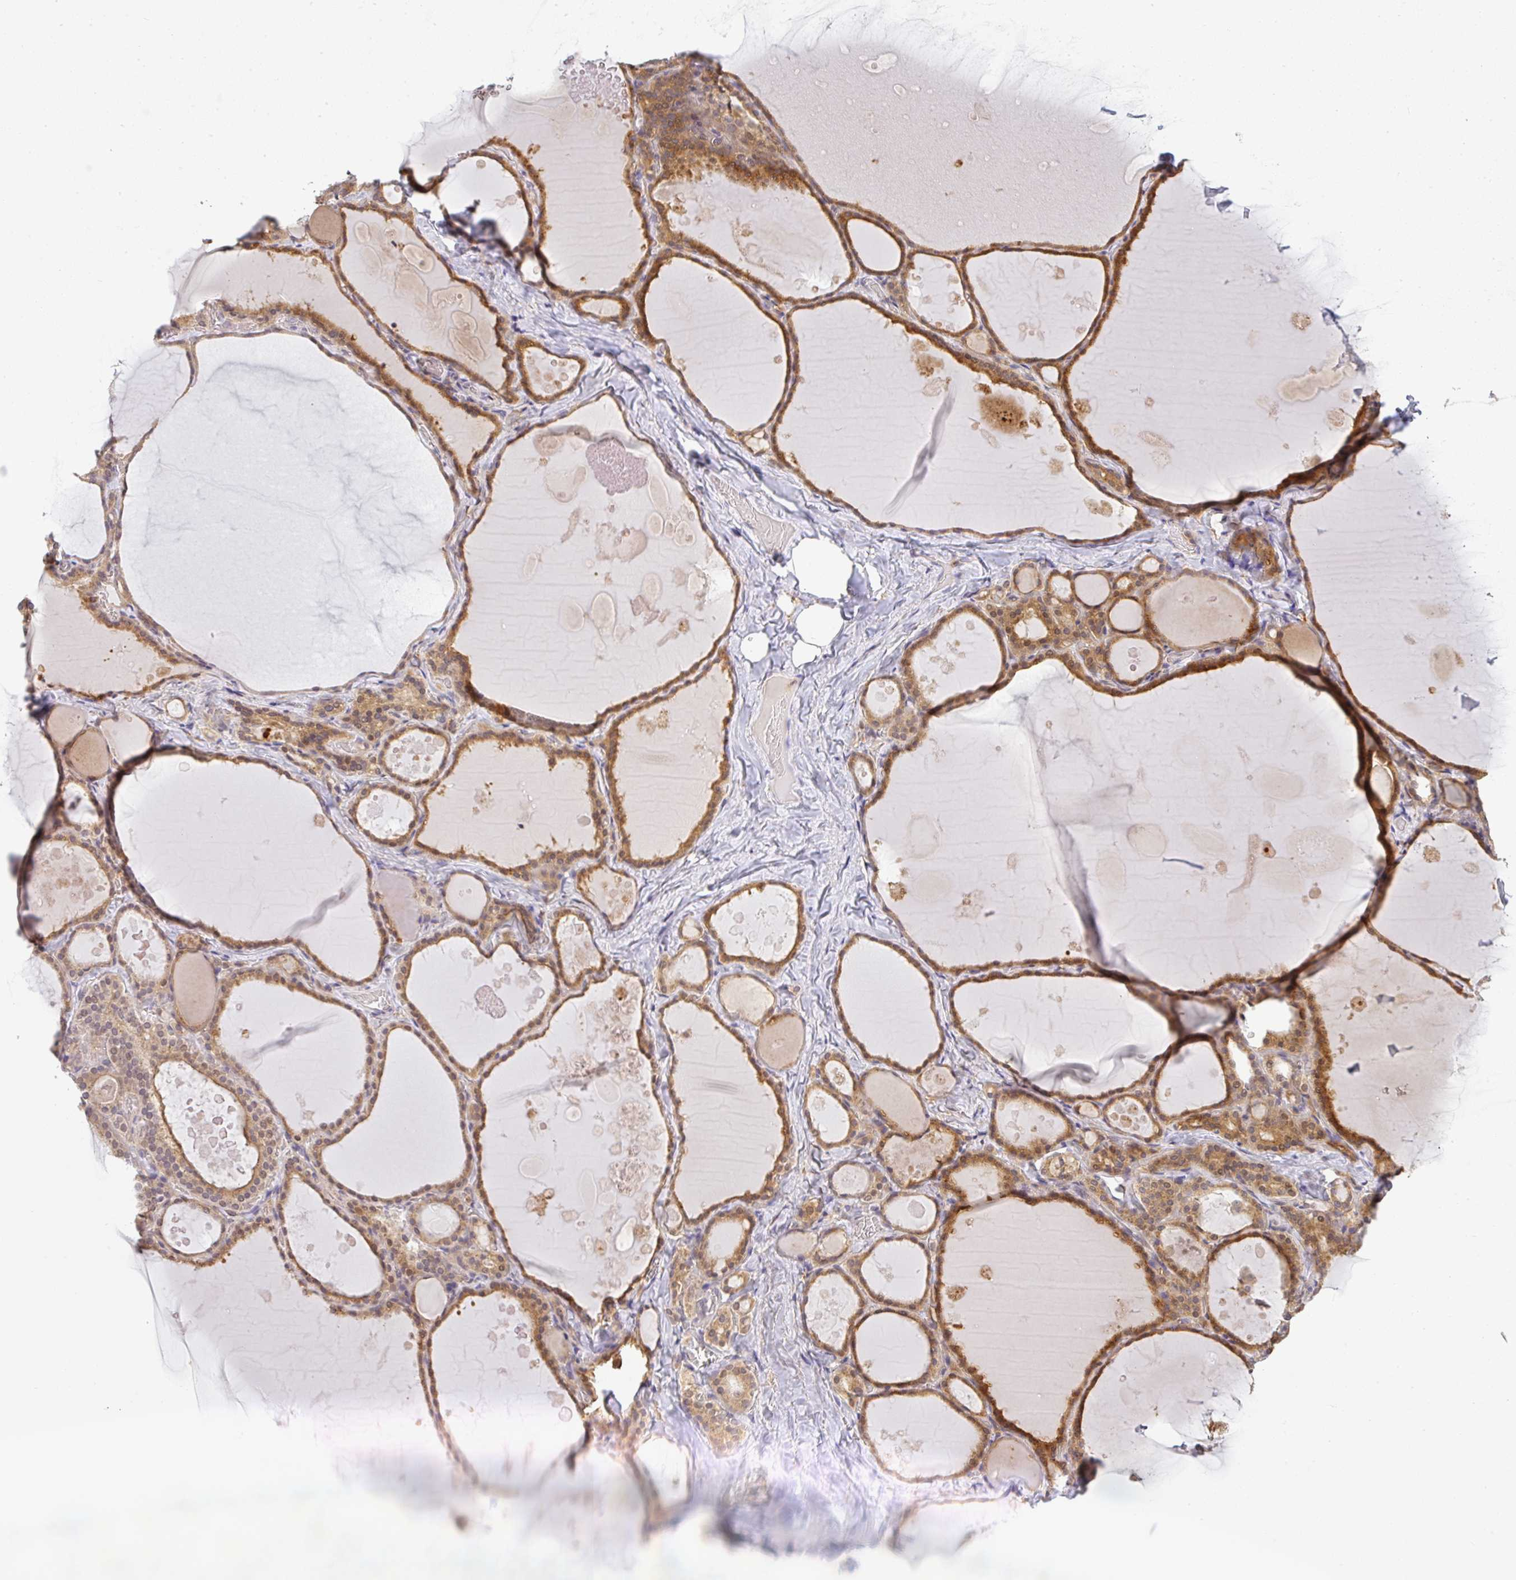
{"staining": {"intensity": "moderate", "quantity": ">75%", "location": "cytoplasmic/membranous"}, "tissue": "thyroid gland", "cell_type": "Glandular cells", "image_type": "normal", "snomed": [{"axis": "morphology", "description": "Normal tissue, NOS"}, {"axis": "topography", "description": "Thyroid gland"}], "caption": "A histopathology image of thyroid gland stained for a protein reveals moderate cytoplasmic/membranous brown staining in glandular cells.", "gene": "FAM153A", "patient": {"sex": "male", "age": 56}}